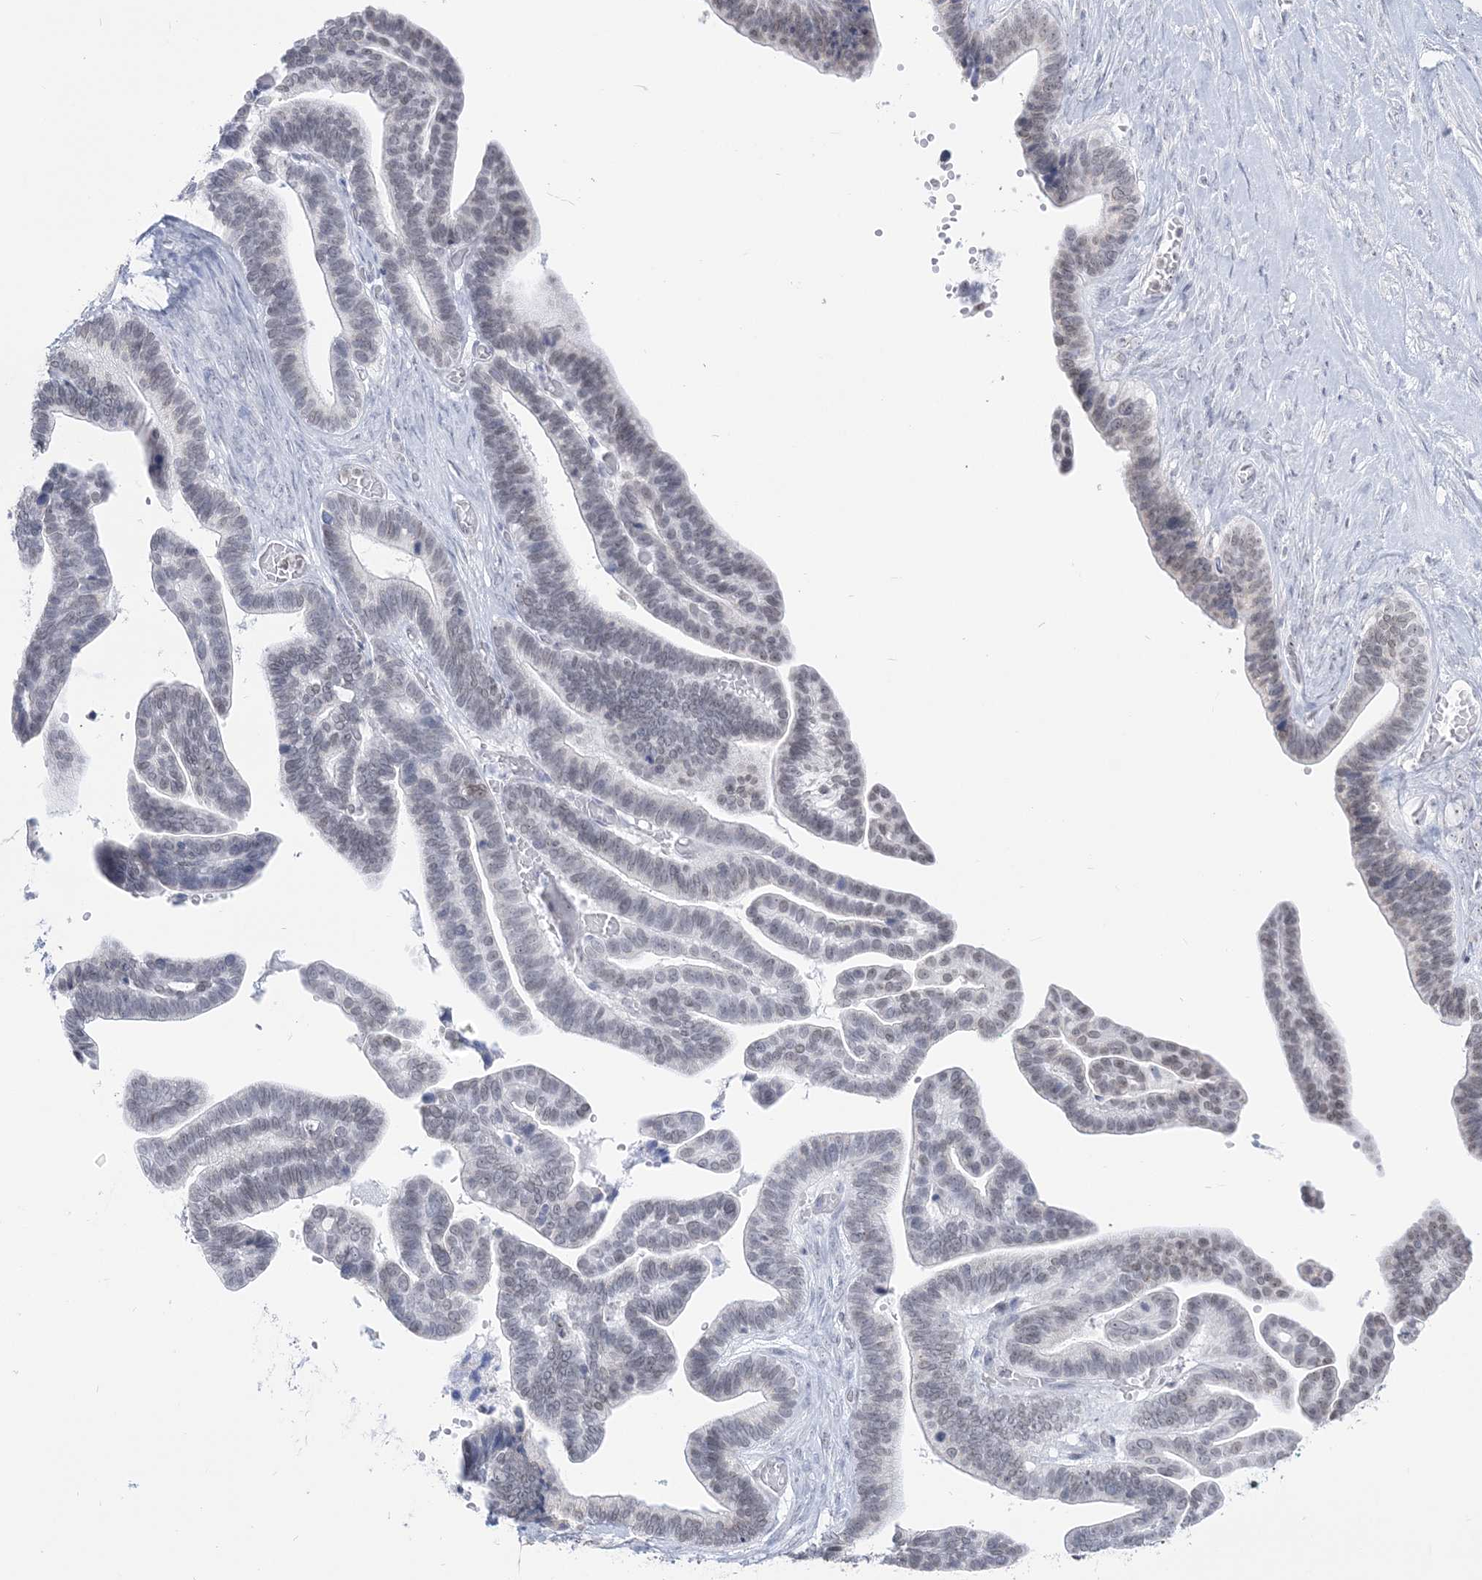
{"staining": {"intensity": "weak", "quantity": "25%-75%", "location": "nuclear"}, "tissue": "ovarian cancer", "cell_type": "Tumor cells", "image_type": "cancer", "snomed": [{"axis": "morphology", "description": "Cystadenocarcinoma, serous, NOS"}, {"axis": "topography", "description": "Ovary"}], "caption": "The histopathology image shows a brown stain indicating the presence of a protein in the nuclear of tumor cells in ovarian cancer. (IHC, brightfield microscopy, high magnification).", "gene": "DDX21", "patient": {"sex": "female", "age": 56}}